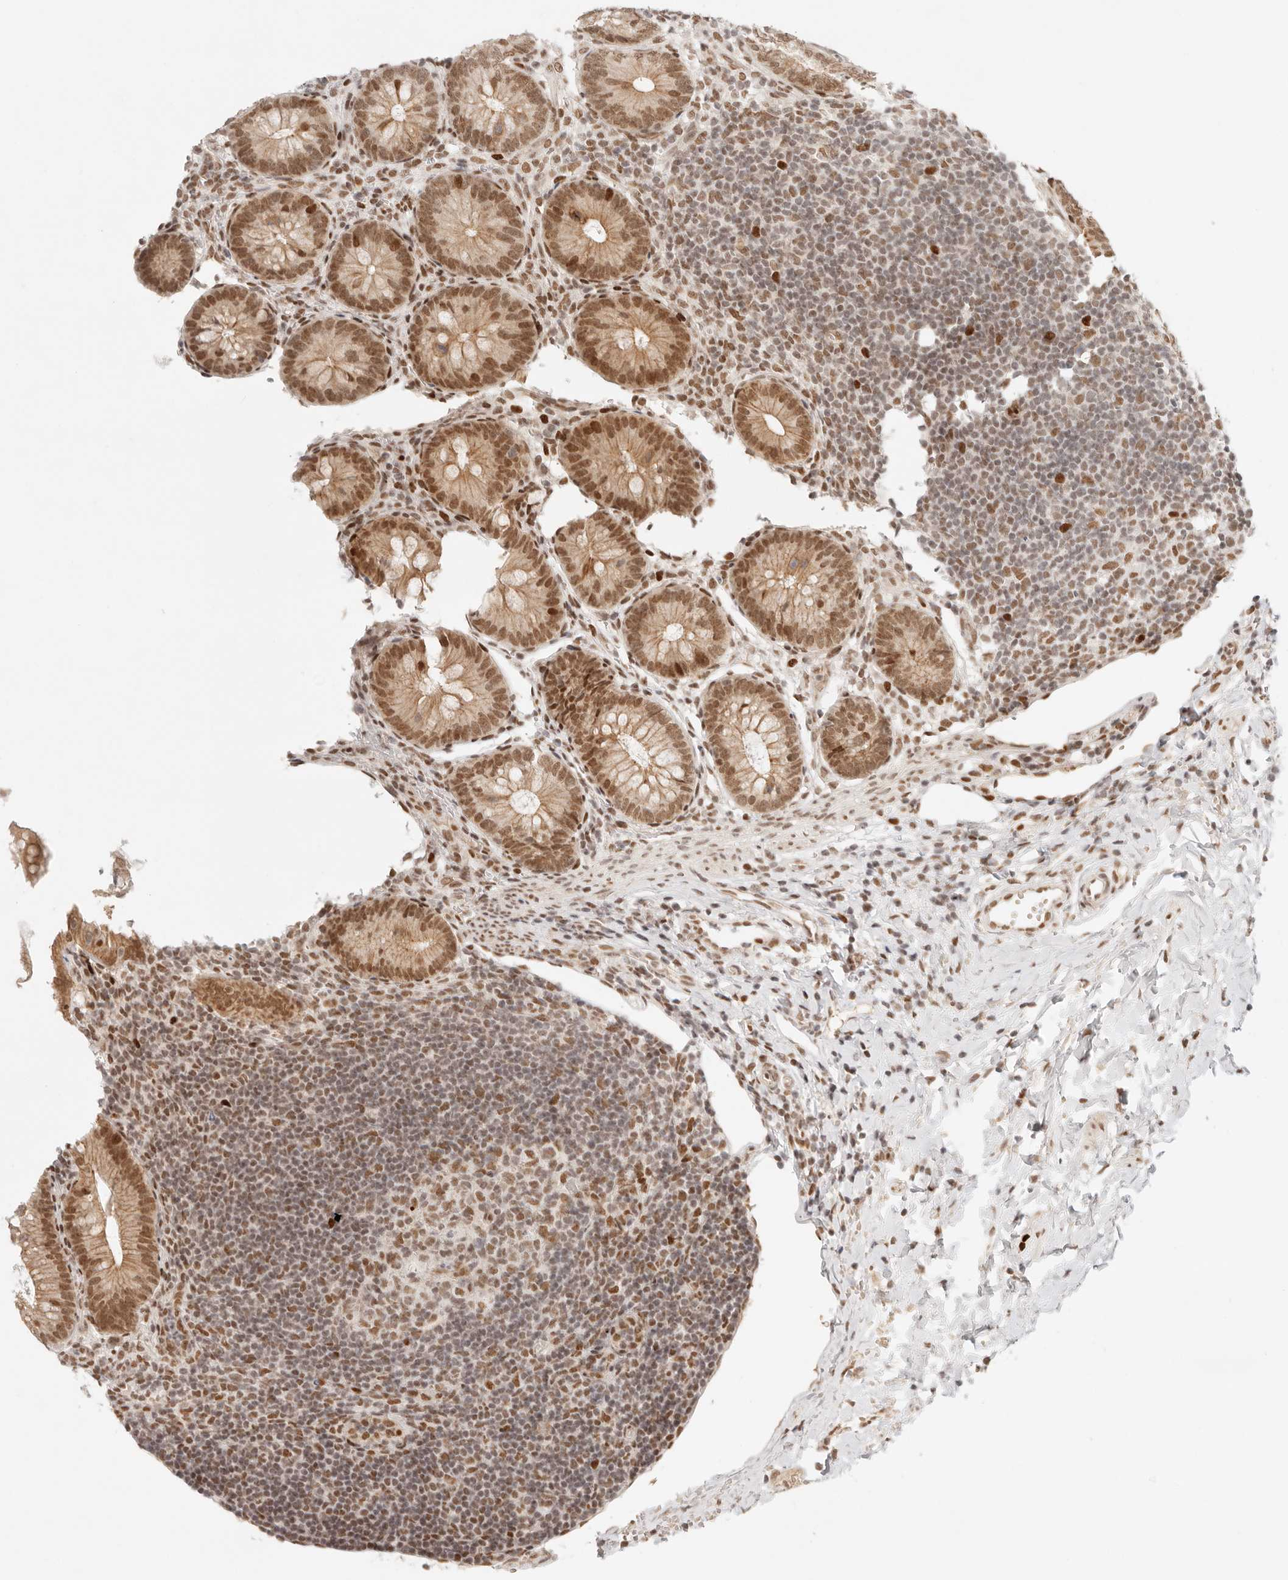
{"staining": {"intensity": "moderate", "quantity": ">75%", "location": "nuclear"}, "tissue": "appendix", "cell_type": "Glandular cells", "image_type": "normal", "snomed": [{"axis": "morphology", "description": "Normal tissue, NOS"}, {"axis": "topography", "description": "Appendix"}], "caption": "Immunohistochemistry (IHC) micrograph of unremarkable appendix stained for a protein (brown), which shows medium levels of moderate nuclear staining in about >75% of glandular cells.", "gene": "HOXC5", "patient": {"sex": "male", "age": 1}}